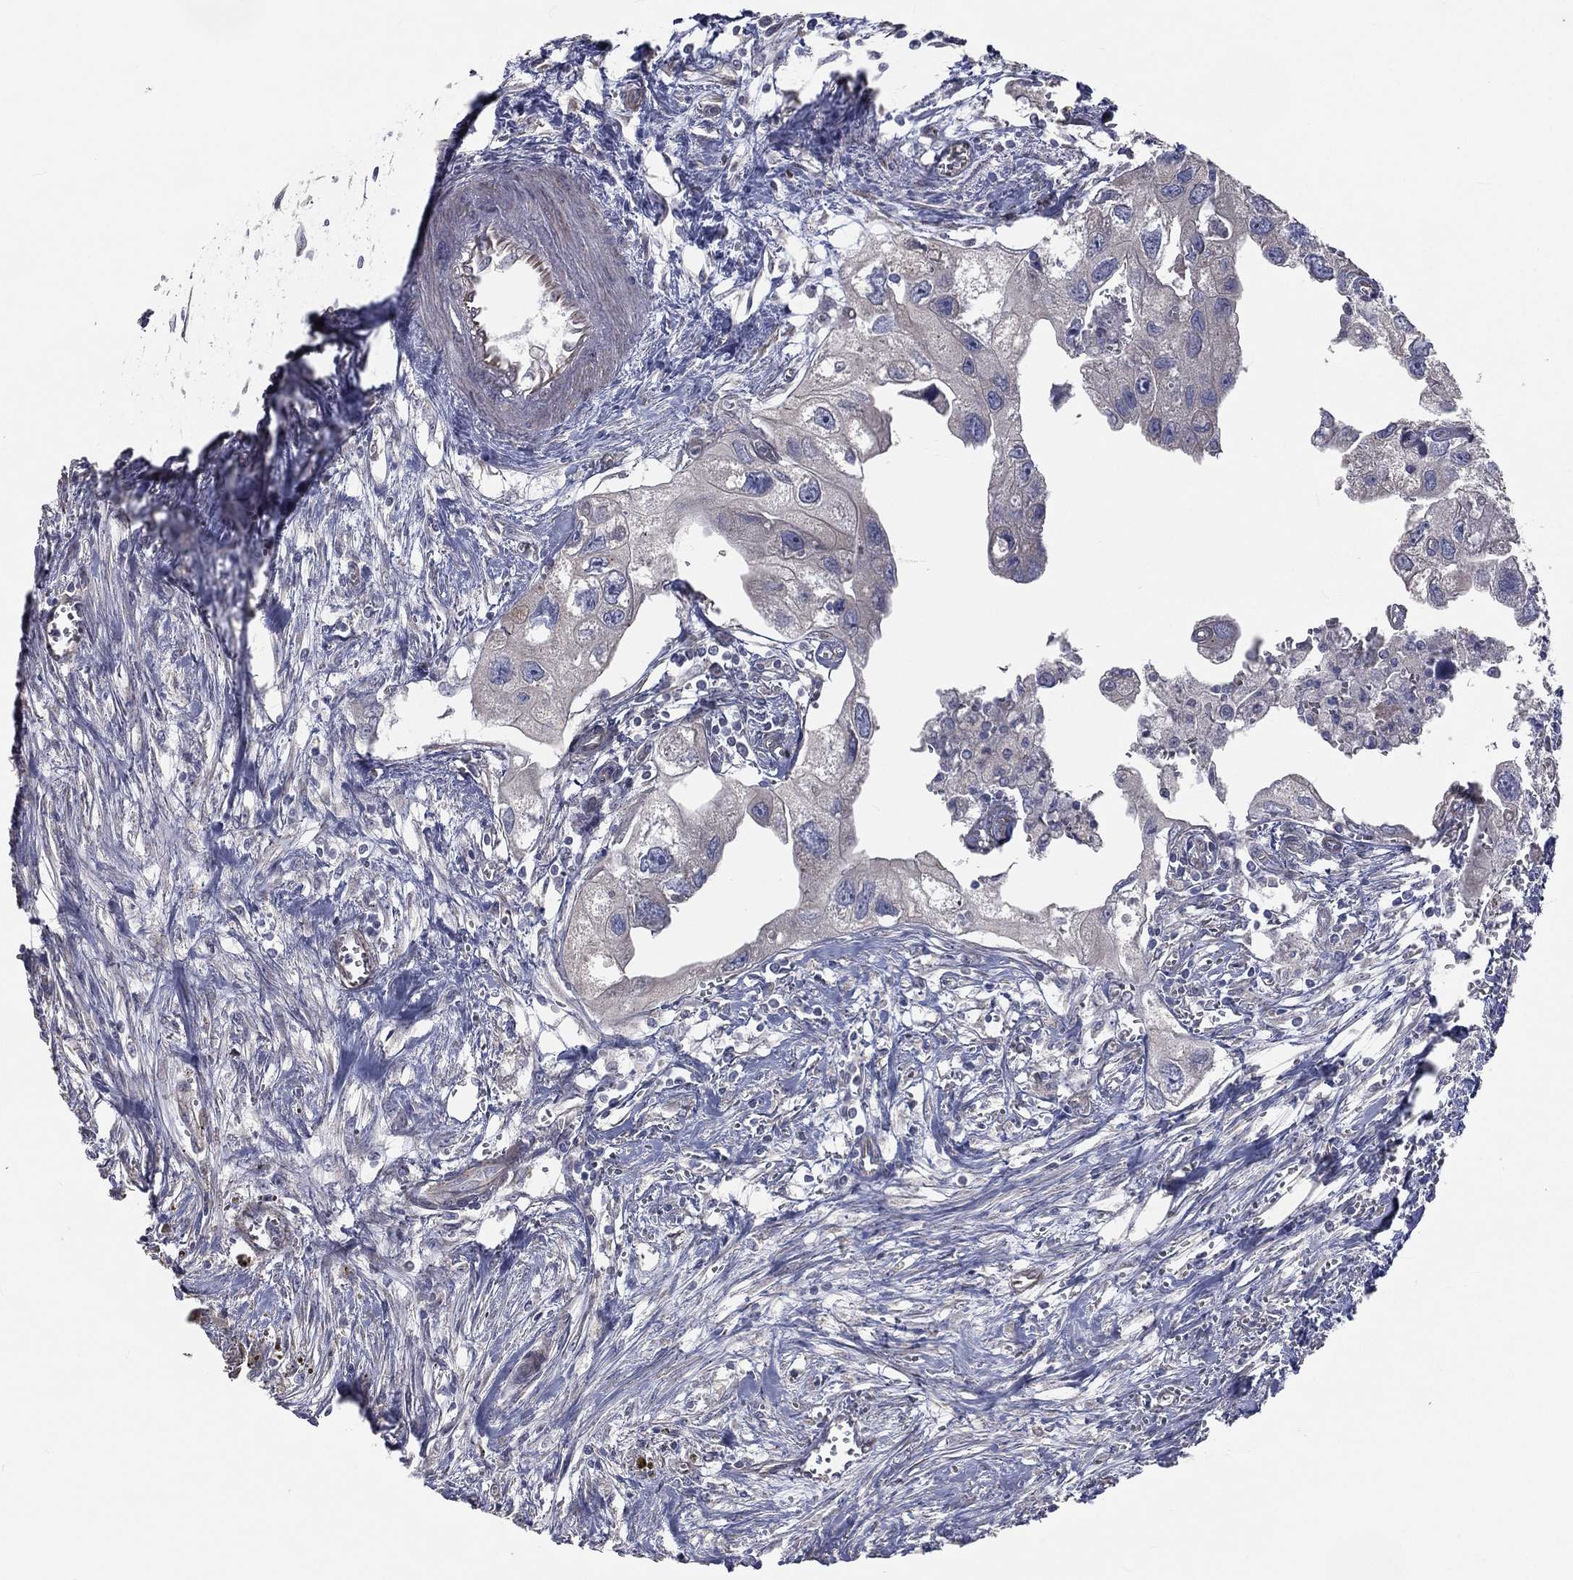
{"staining": {"intensity": "negative", "quantity": "none", "location": "none"}, "tissue": "urothelial cancer", "cell_type": "Tumor cells", "image_type": "cancer", "snomed": [{"axis": "morphology", "description": "Urothelial carcinoma, High grade"}, {"axis": "topography", "description": "Urinary bladder"}], "caption": "High power microscopy photomicrograph of an immunohistochemistry (IHC) micrograph of urothelial cancer, revealing no significant staining in tumor cells.", "gene": "CROCC", "patient": {"sex": "male", "age": 59}}